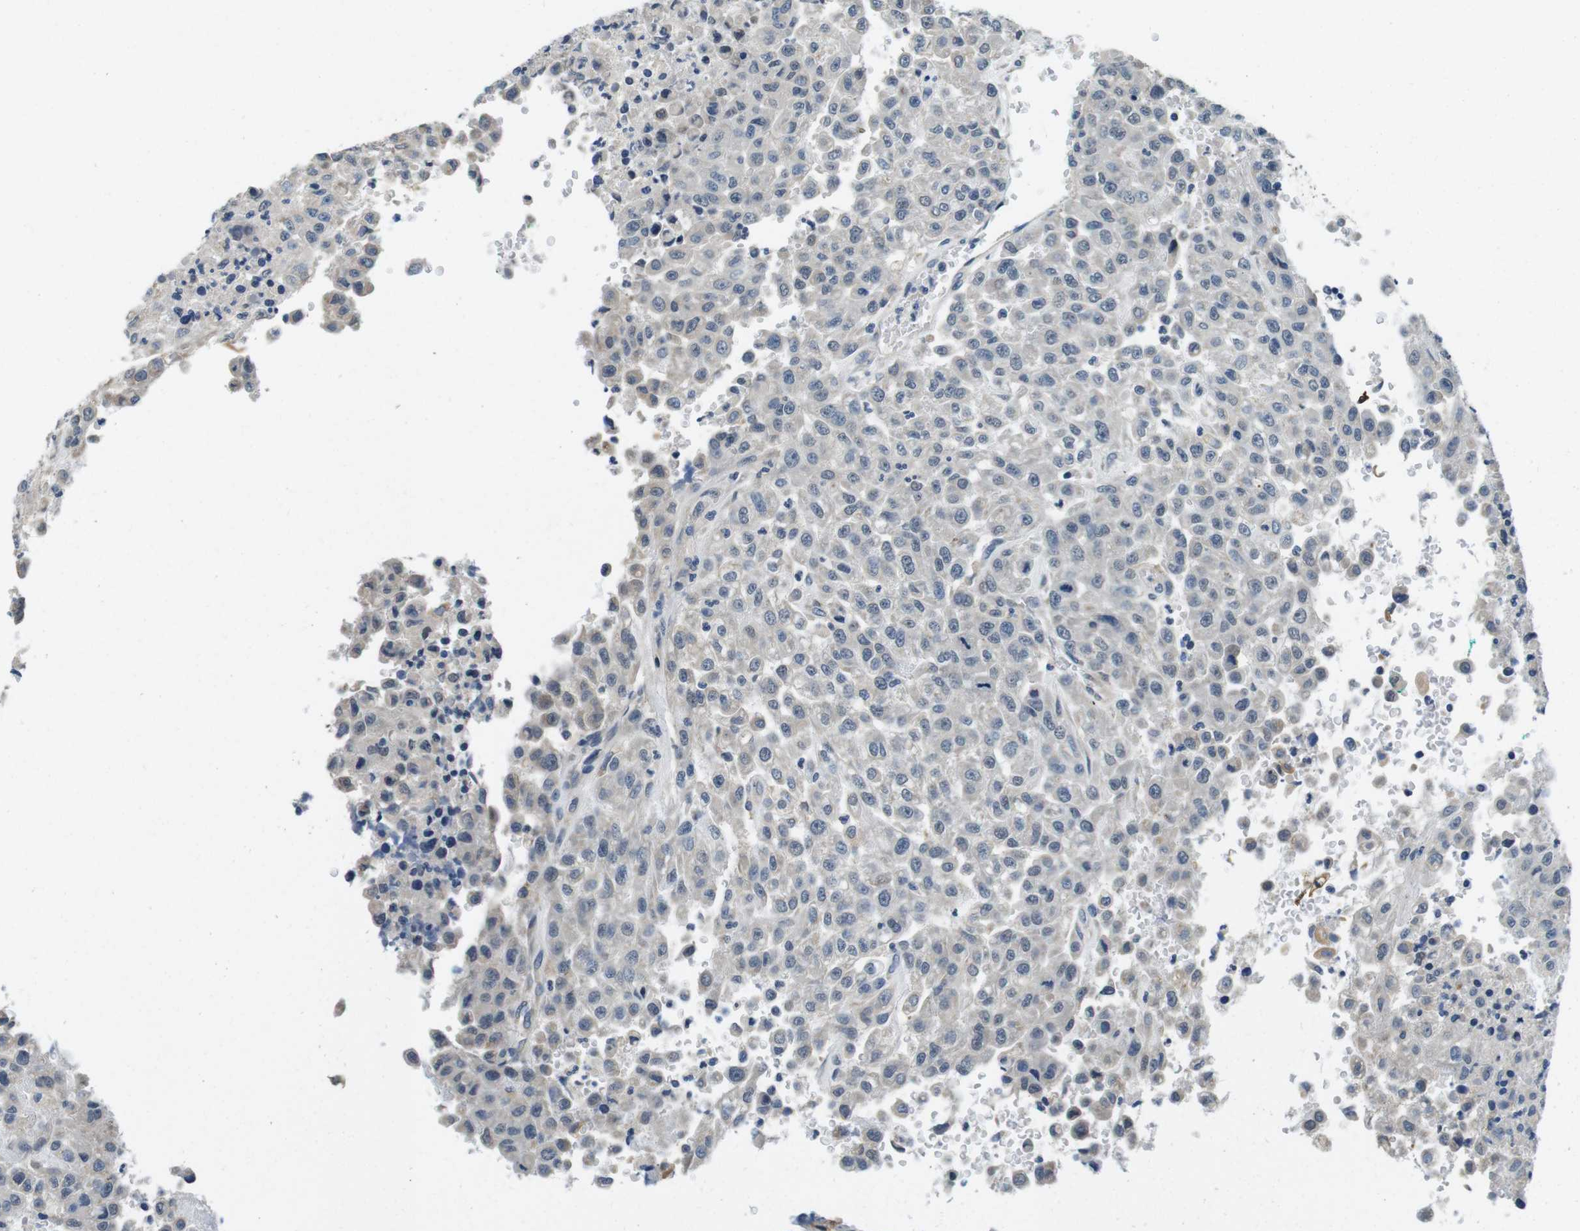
{"staining": {"intensity": "negative", "quantity": "none", "location": "none"}, "tissue": "urothelial cancer", "cell_type": "Tumor cells", "image_type": "cancer", "snomed": [{"axis": "morphology", "description": "Urothelial carcinoma, High grade"}, {"axis": "topography", "description": "Urinary bladder"}], "caption": "Tumor cells show no significant positivity in urothelial cancer.", "gene": "DTNA", "patient": {"sex": "male", "age": 46}}